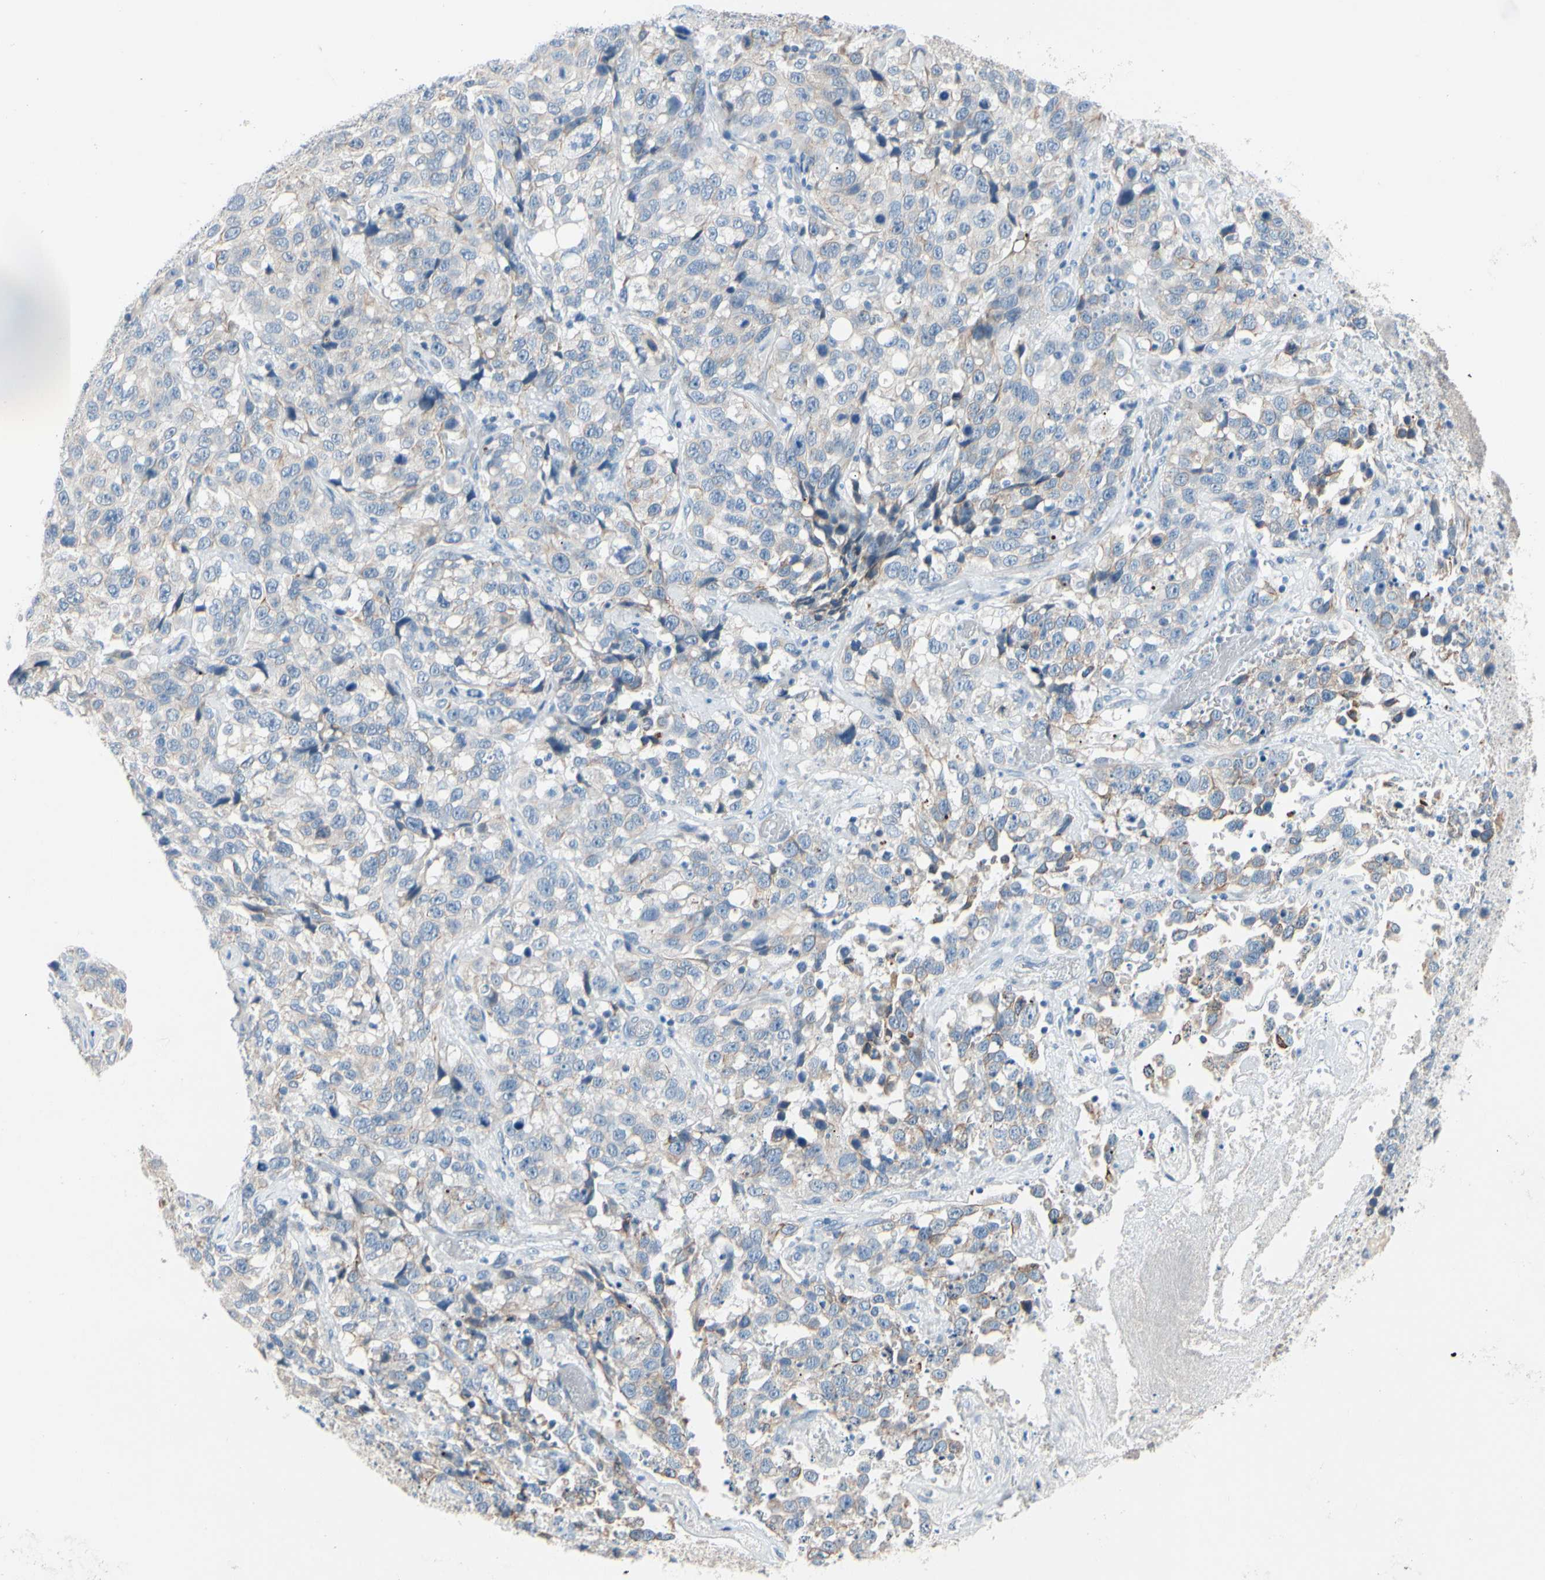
{"staining": {"intensity": "weak", "quantity": "<25%", "location": "cytoplasmic/membranous"}, "tissue": "stomach cancer", "cell_type": "Tumor cells", "image_type": "cancer", "snomed": [{"axis": "morphology", "description": "Normal tissue, NOS"}, {"axis": "morphology", "description": "Adenocarcinoma, NOS"}, {"axis": "topography", "description": "Stomach"}], "caption": "Tumor cells show no significant protein expression in stomach cancer (adenocarcinoma).", "gene": "ZNF132", "patient": {"sex": "male", "age": 48}}